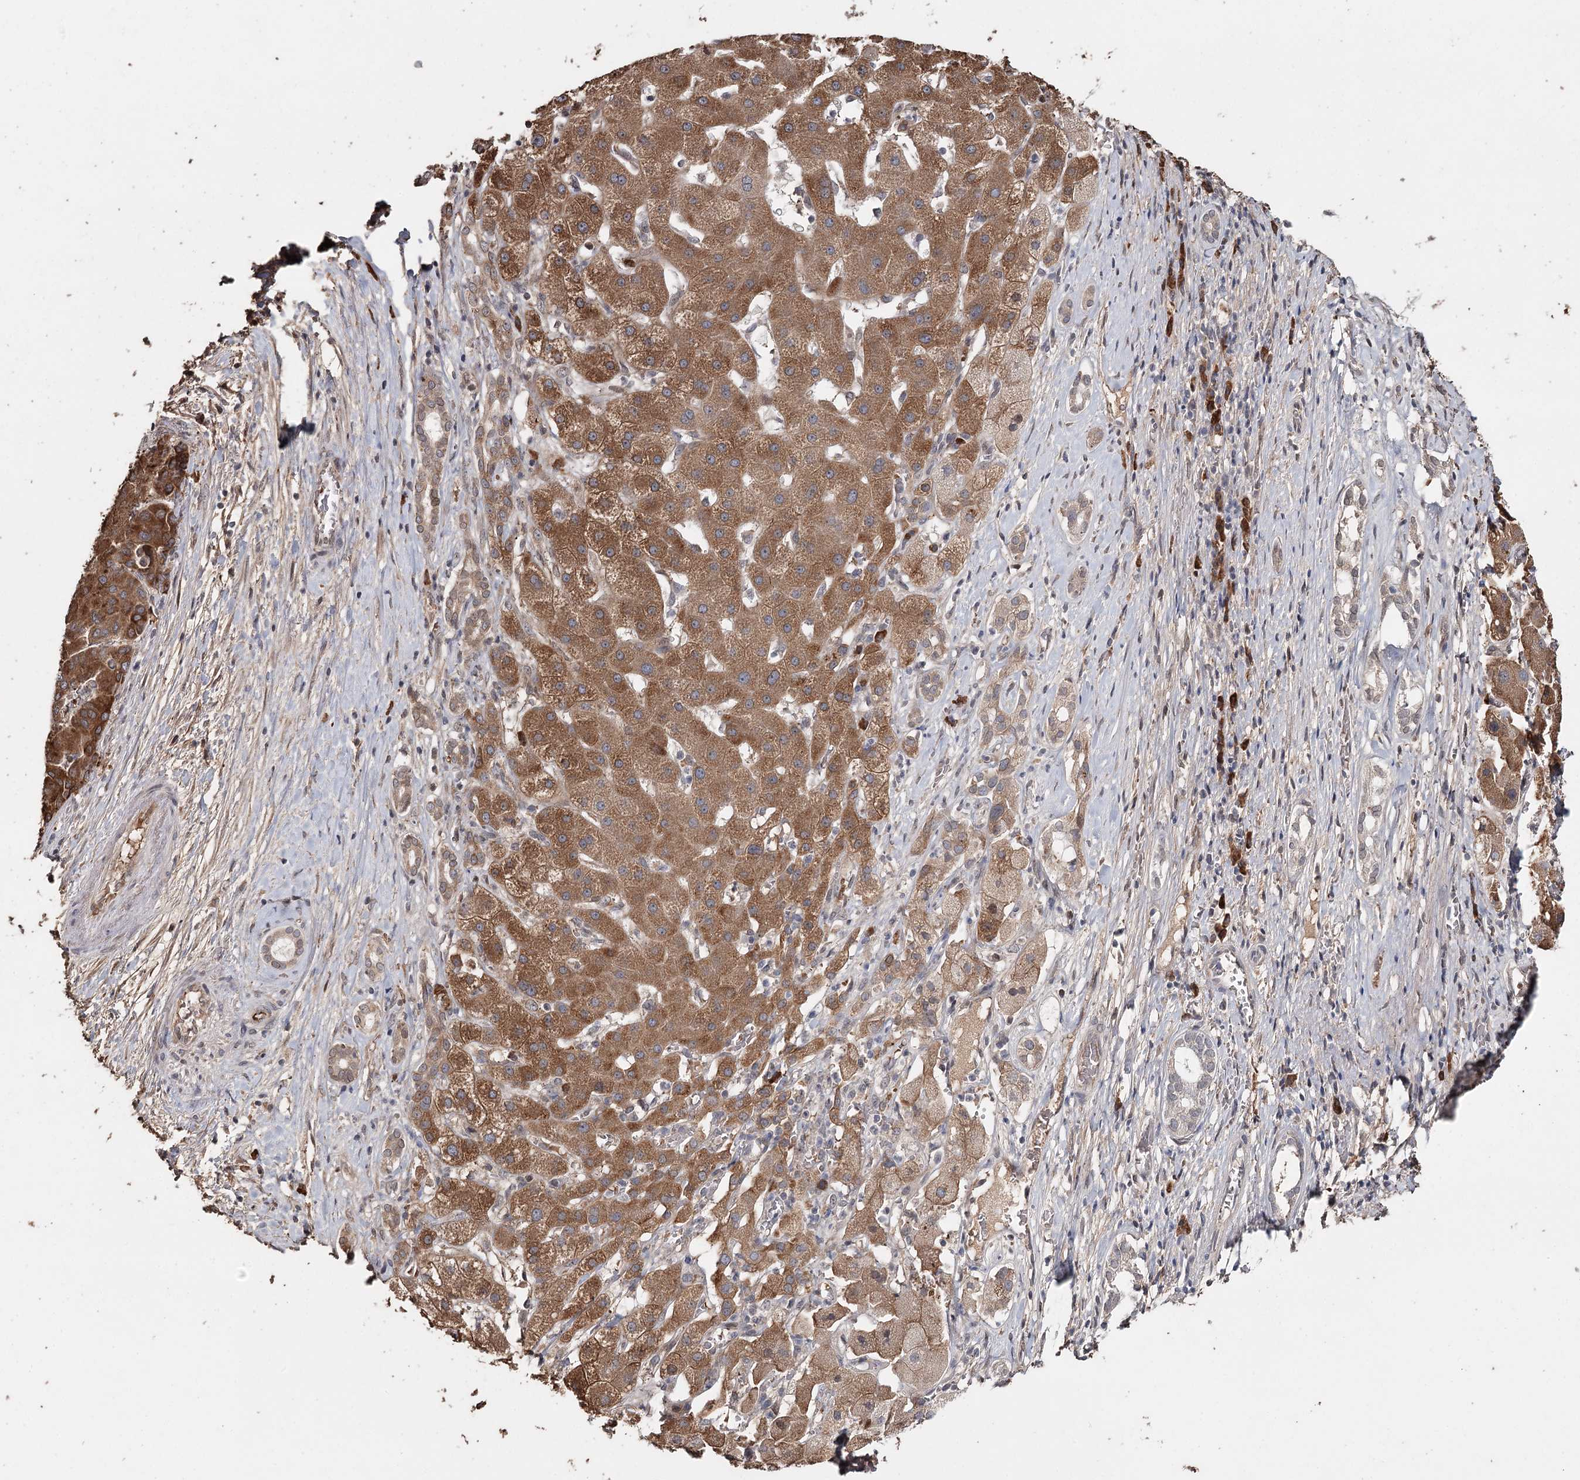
{"staining": {"intensity": "strong", "quantity": ">75%", "location": "cytoplasmic/membranous"}, "tissue": "liver cancer", "cell_type": "Tumor cells", "image_type": "cancer", "snomed": [{"axis": "morphology", "description": "Carcinoma, Hepatocellular, NOS"}, {"axis": "topography", "description": "Liver"}], "caption": "Brown immunohistochemical staining in liver cancer (hepatocellular carcinoma) demonstrates strong cytoplasmic/membranous staining in approximately >75% of tumor cells.", "gene": "SYVN1", "patient": {"sex": "male", "age": 65}}